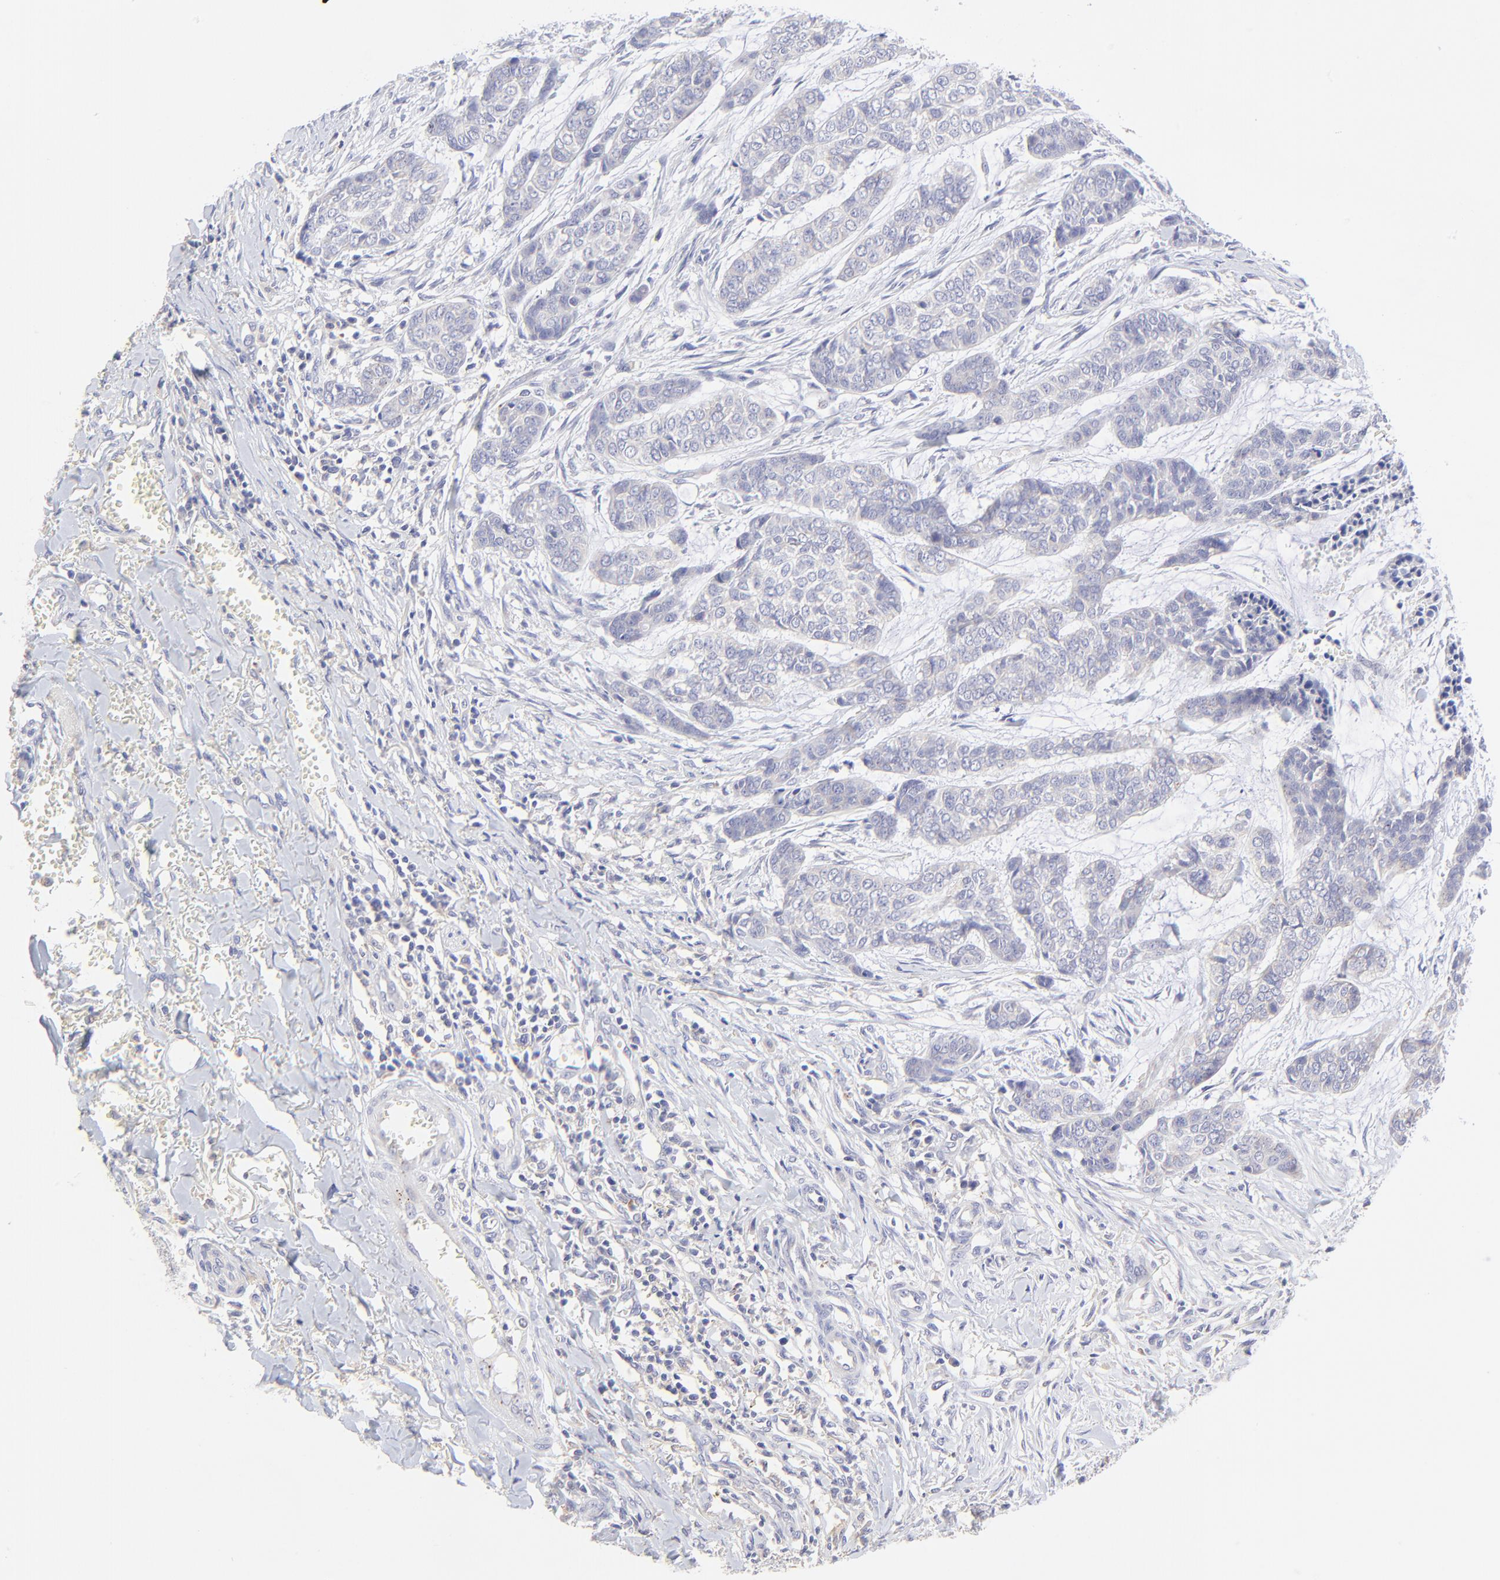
{"staining": {"intensity": "weak", "quantity": "25%-75%", "location": "cytoplasmic/membranous"}, "tissue": "skin cancer", "cell_type": "Tumor cells", "image_type": "cancer", "snomed": [{"axis": "morphology", "description": "Basal cell carcinoma"}, {"axis": "topography", "description": "Skin"}], "caption": "Approximately 25%-75% of tumor cells in skin cancer (basal cell carcinoma) exhibit weak cytoplasmic/membranous protein expression as visualized by brown immunohistochemical staining.", "gene": "LHFPL1", "patient": {"sex": "female", "age": 64}}